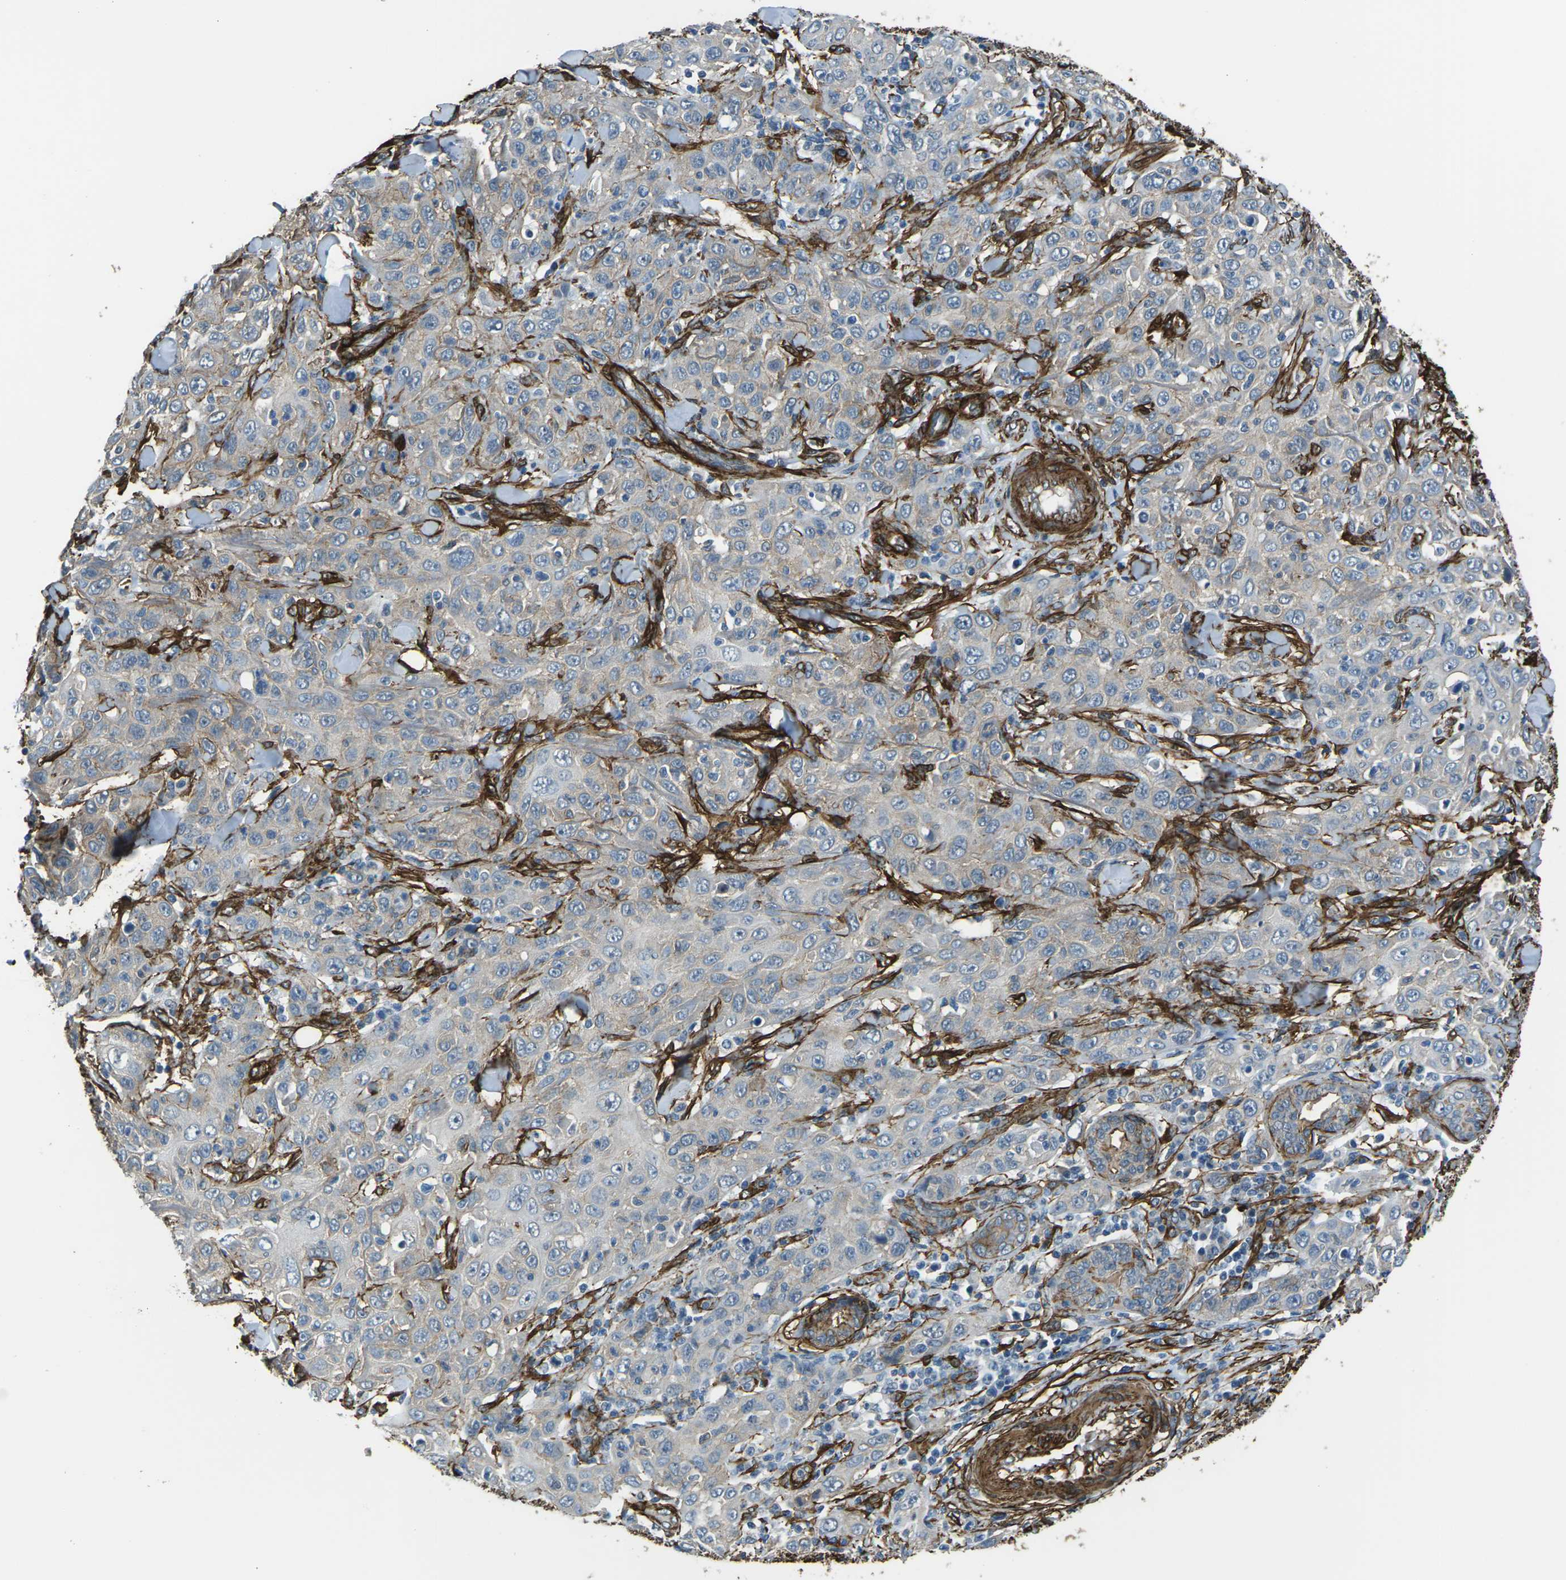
{"staining": {"intensity": "negative", "quantity": "none", "location": "none"}, "tissue": "skin cancer", "cell_type": "Tumor cells", "image_type": "cancer", "snomed": [{"axis": "morphology", "description": "Squamous cell carcinoma, NOS"}, {"axis": "topography", "description": "Skin"}], "caption": "Immunohistochemistry (IHC) image of neoplastic tissue: human squamous cell carcinoma (skin) stained with DAB (3,3'-diaminobenzidine) shows no significant protein positivity in tumor cells.", "gene": "GRAMD1C", "patient": {"sex": "female", "age": 88}}